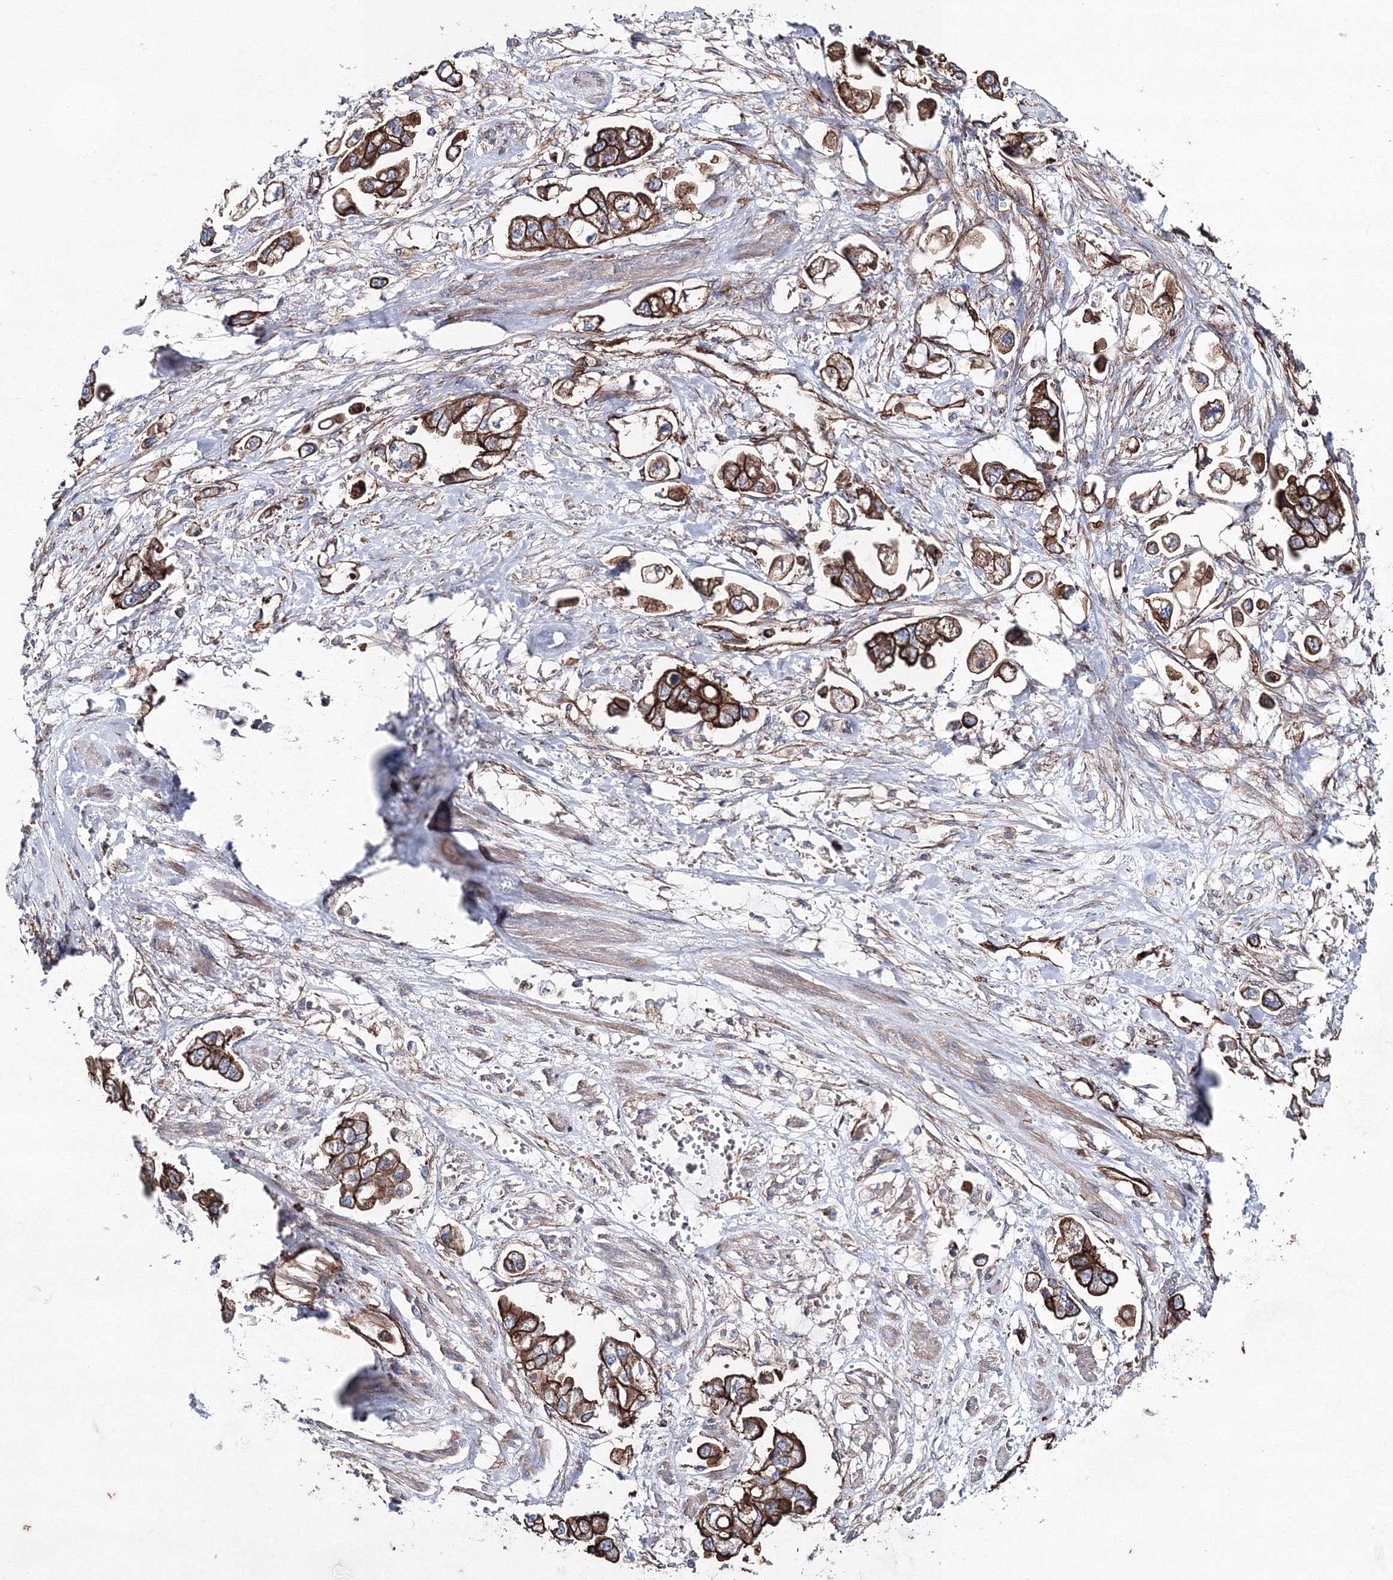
{"staining": {"intensity": "strong", "quantity": ">75%", "location": "cytoplasmic/membranous"}, "tissue": "stomach cancer", "cell_type": "Tumor cells", "image_type": "cancer", "snomed": [{"axis": "morphology", "description": "Adenocarcinoma, NOS"}, {"axis": "topography", "description": "Stomach"}], "caption": "Protein expression by immunohistochemistry (IHC) reveals strong cytoplasmic/membranous staining in about >75% of tumor cells in stomach cancer. Nuclei are stained in blue.", "gene": "ANKRD37", "patient": {"sex": "male", "age": 62}}